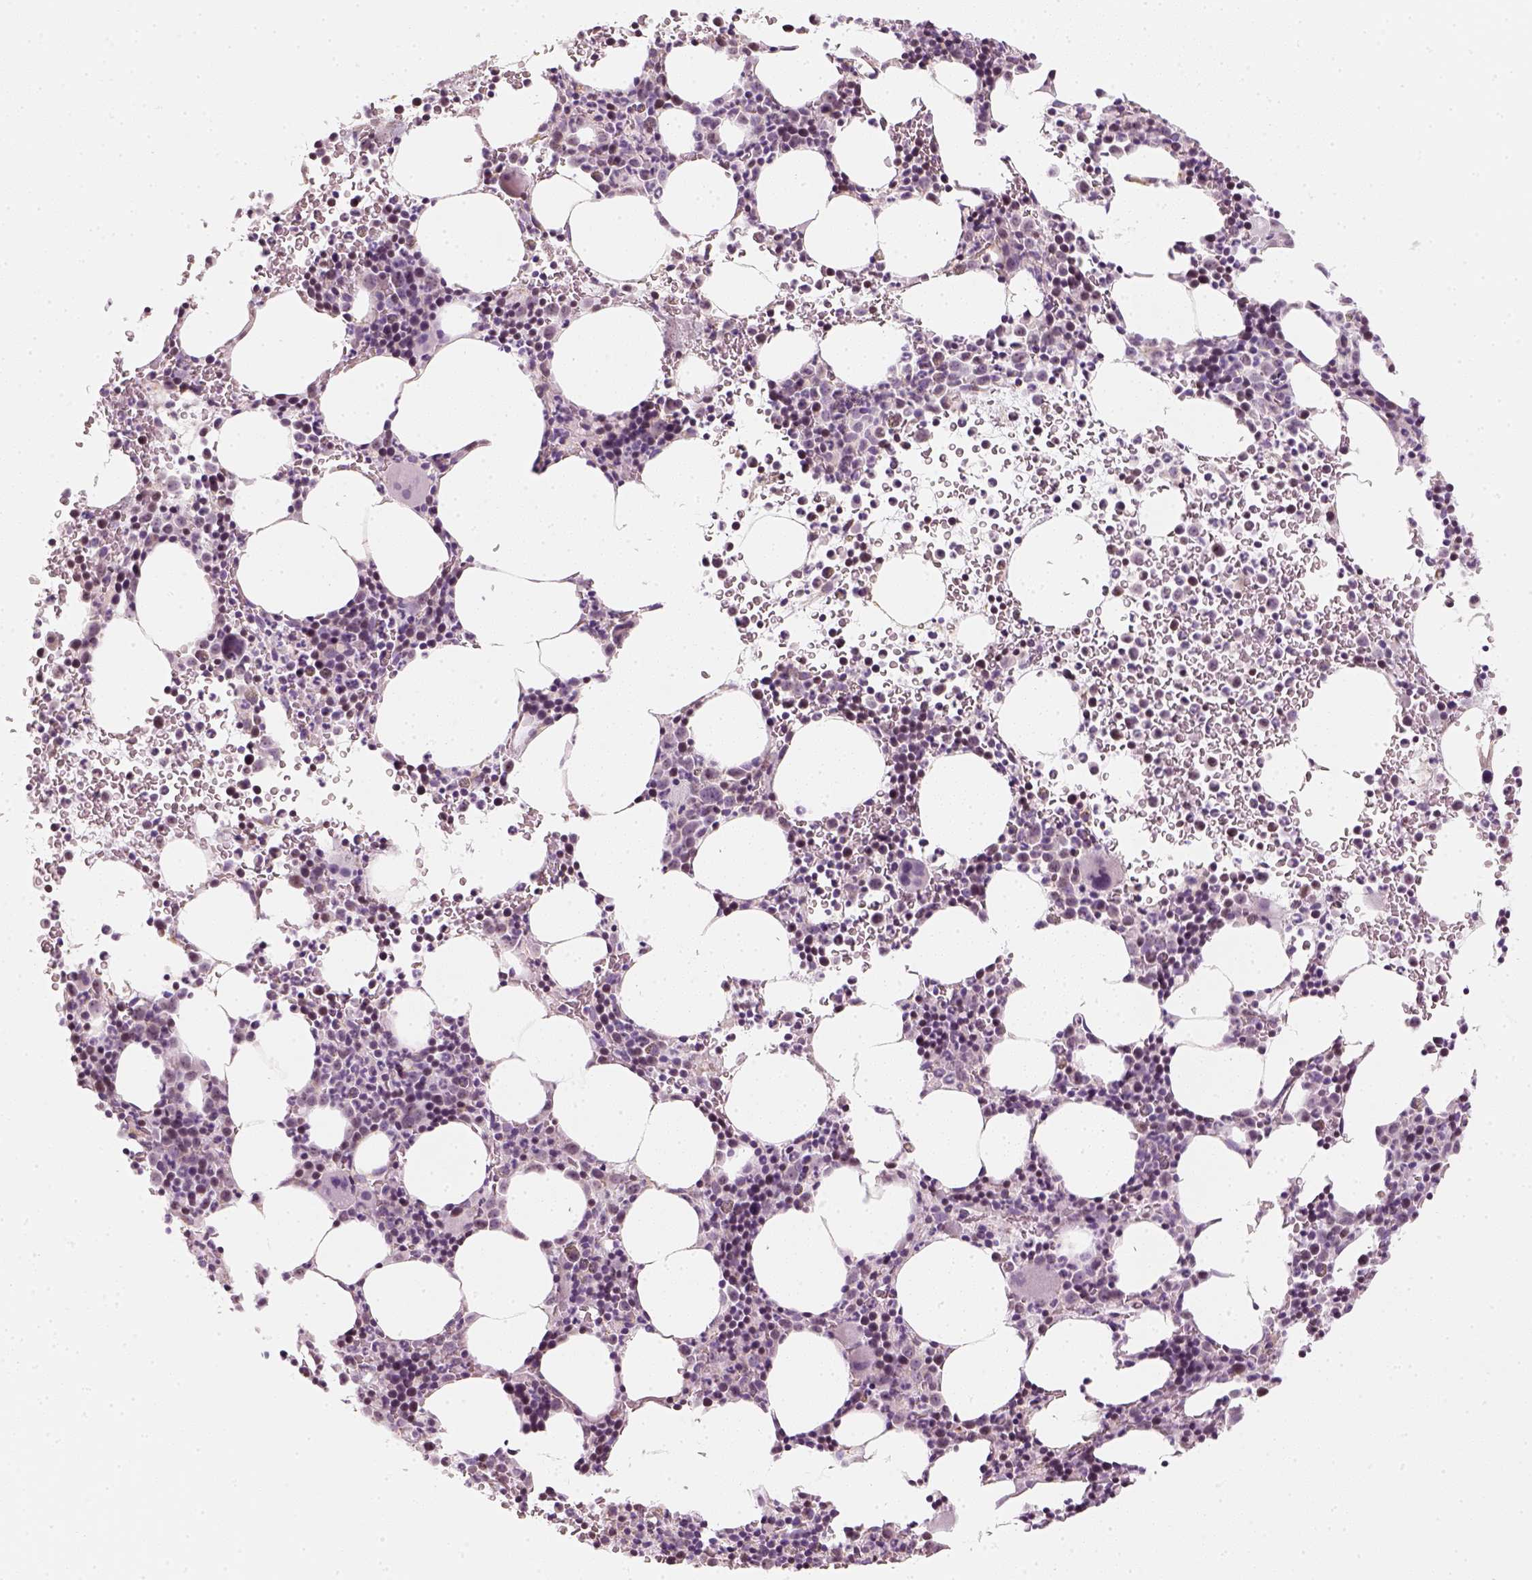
{"staining": {"intensity": "strong", "quantity": "<25%", "location": "cytoplasmic/membranous"}, "tissue": "bone marrow", "cell_type": "Hematopoietic cells", "image_type": "normal", "snomed": [{"axis": "morphology", "description": "Normal tissue, NOS"}, {"axis": "topography", "description": "Bone marrow"}], "caption": "Immunohistochemical staining of unremarkable human bone marrow shows strong cytoplasmic/membranous protein expression in about <25% of hematopoietic cells.", "gene": "LCA5", "patient": {"sex": "male", "age": 58}}